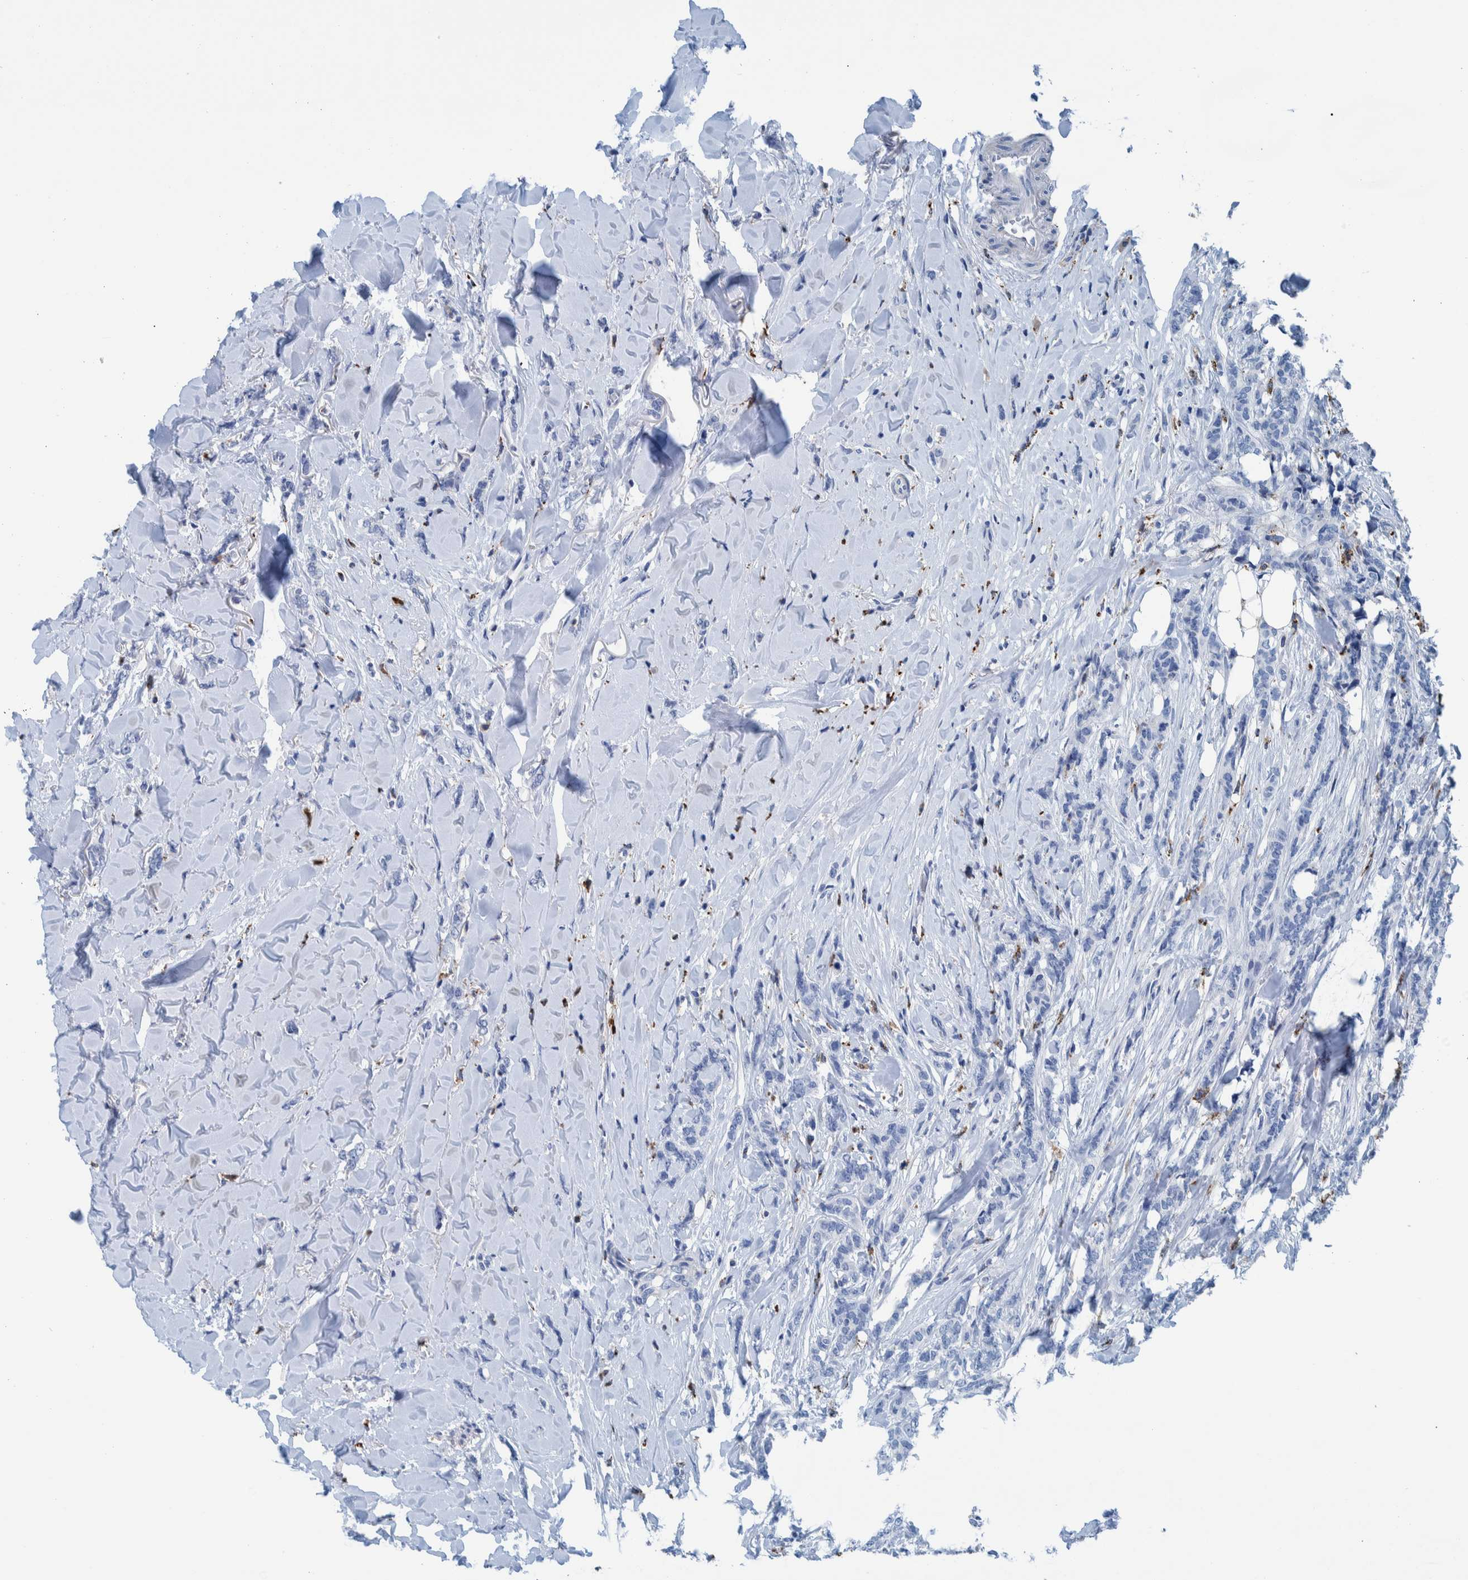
{"staining": {"intensity": "negative", "quantity": "none", "location": "none"}, "tissue": "breast cancer", "cell_type": "Tumor cells", "image_type": "cancer", "snomed": [{"axis": "morphology", "description": "Lobular carcinoma"}, {"axis": "topography", "description": "Skin"}, {"axis": "topography", "description": "Breast"}], "caption": "DAB (3,3'-diaminobenzidine) immunohistochemical staining of lobular carcinoma (breast) exhibits no significant staining in tumor cells.", "gene": "IDO1", "patient": {"sex": "female", "age": 46}}